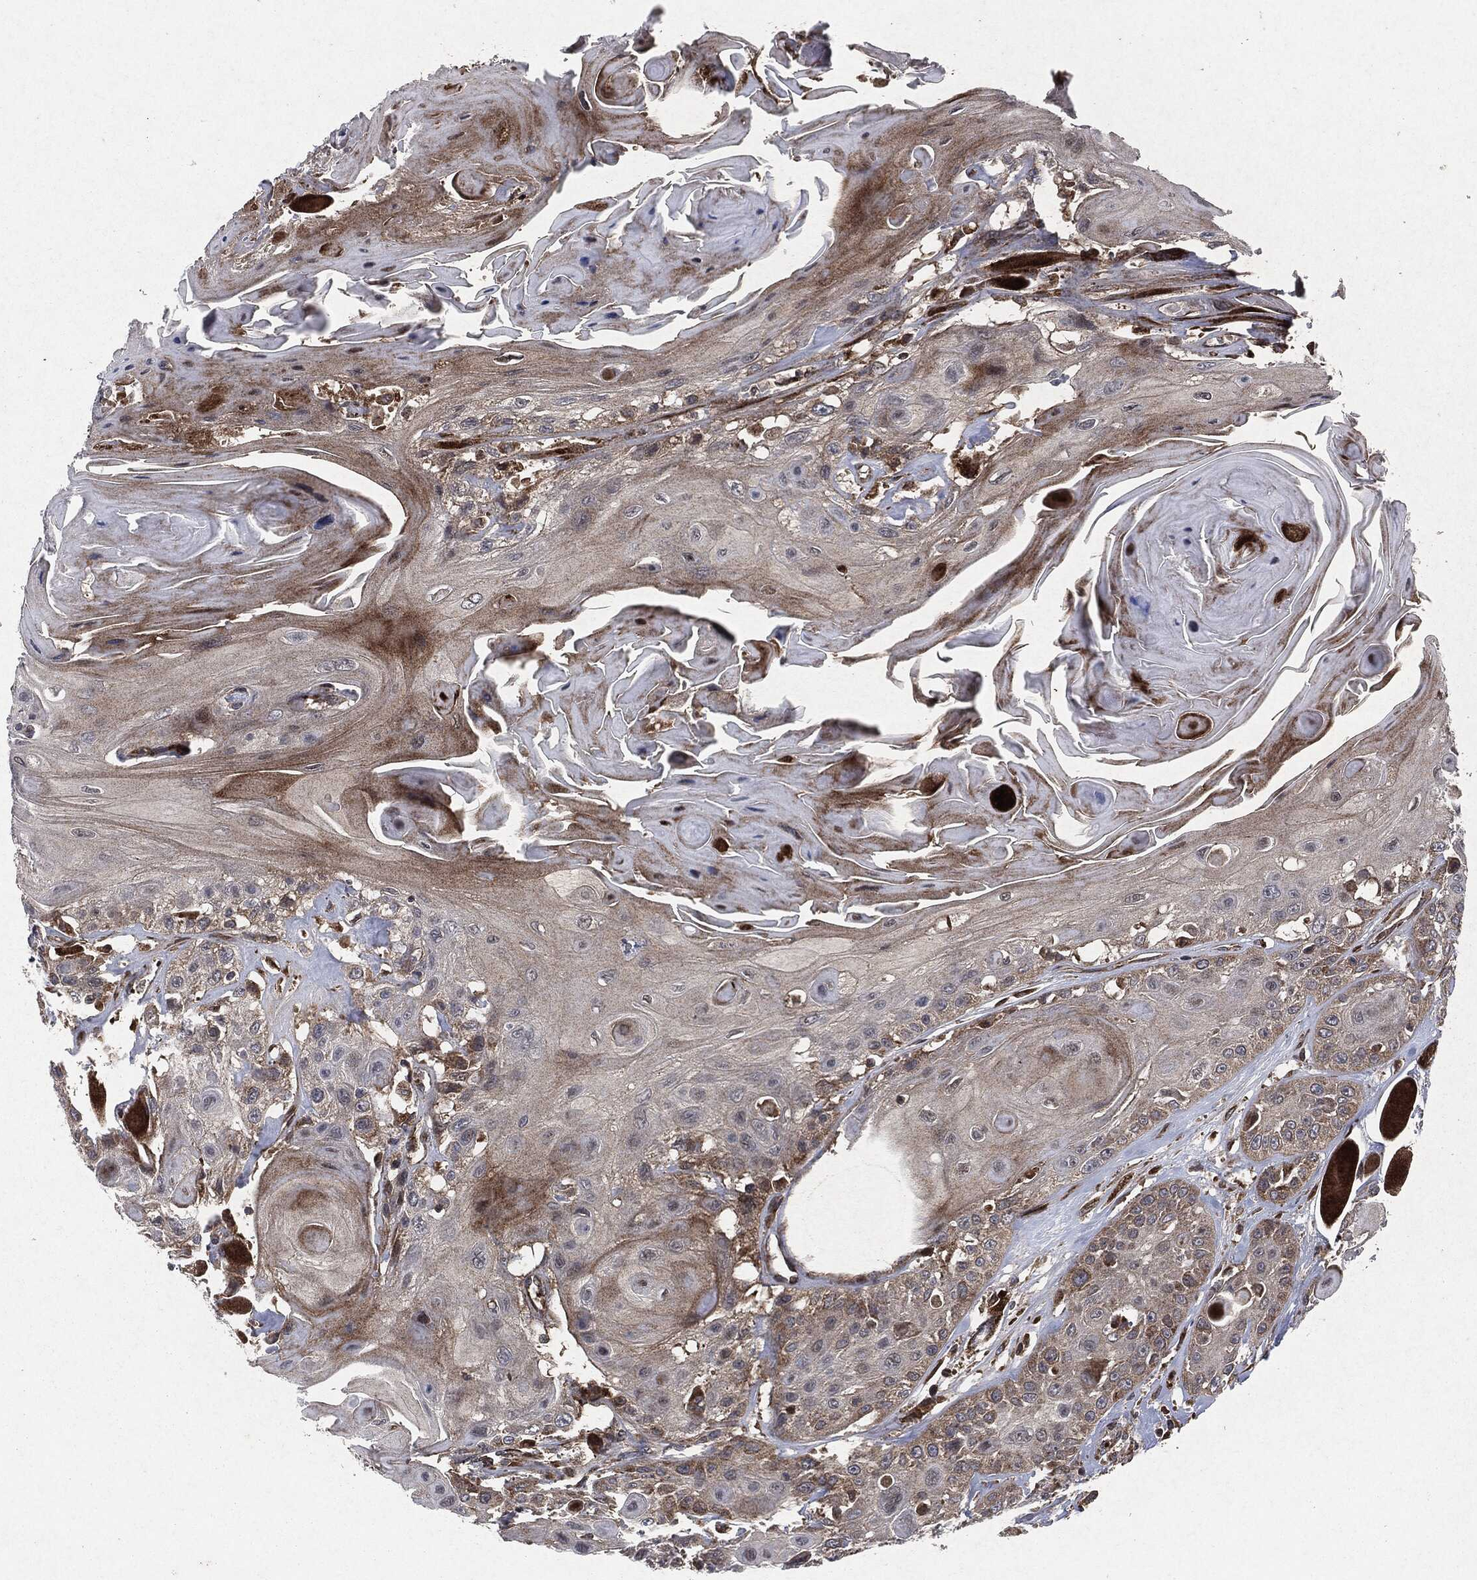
{"staining": {"intensity": "moderate", "quantity": "25%-75%", "location": "cytoplasmic/membranous"}, "tissue": "head and neck cancer", "cell_type": "Tumor cells", "image_type": "cancer", "snomed": [{"axis": "morphology", "description": "Squamous cell carcinoma, NOS"}, {"axis": "topography", "description": "Head-Neck"}], "caption": "Immunohistochemistry (DAB) staining of head and neck squamous cell carcinoma demonstrates moderate cytoplasmic/membranous protein staining in approximately 25%-75% of tumor cells.", "gene": "RAF1", "patient": {"sex": "female", "age": 59}}